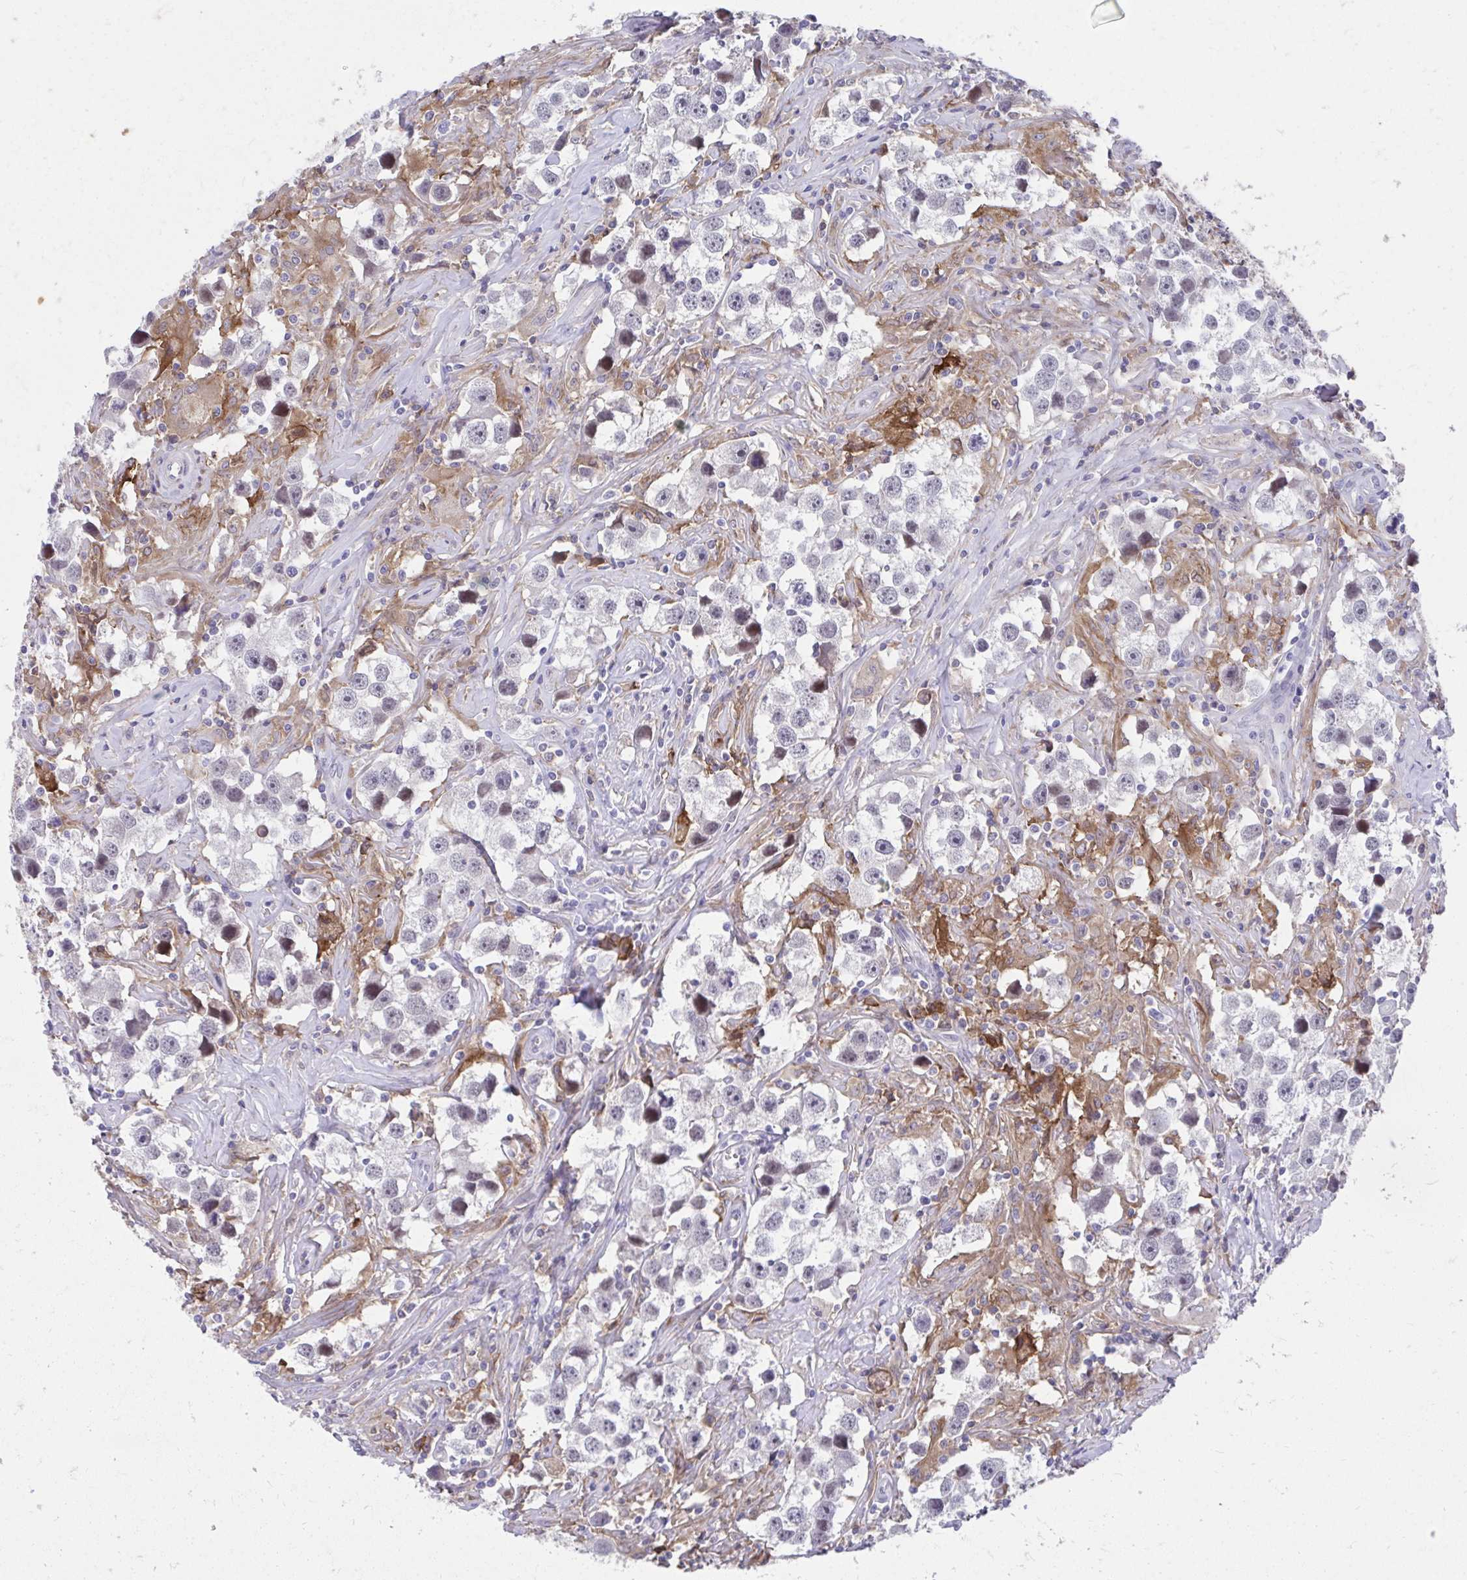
{"staining": {"intensity": "negative", "quantity": "none", "location": "none"}, "tissue": "testis cancer", "cell_type": "Tumor cells", "image_type": "cancer", "snomed": [{"axis": "morphology", "description": "Seminoma, NOS"}, {"axis": "topography", "description": "Testis"}], "caption": "Immunohistochemistry (IHC) image of testis cancer stained for a protein (brown), which exhibits no expression in tumor cells.", "gene": "SLAMF7", "patient": {"sex": "male", "age": 49}}